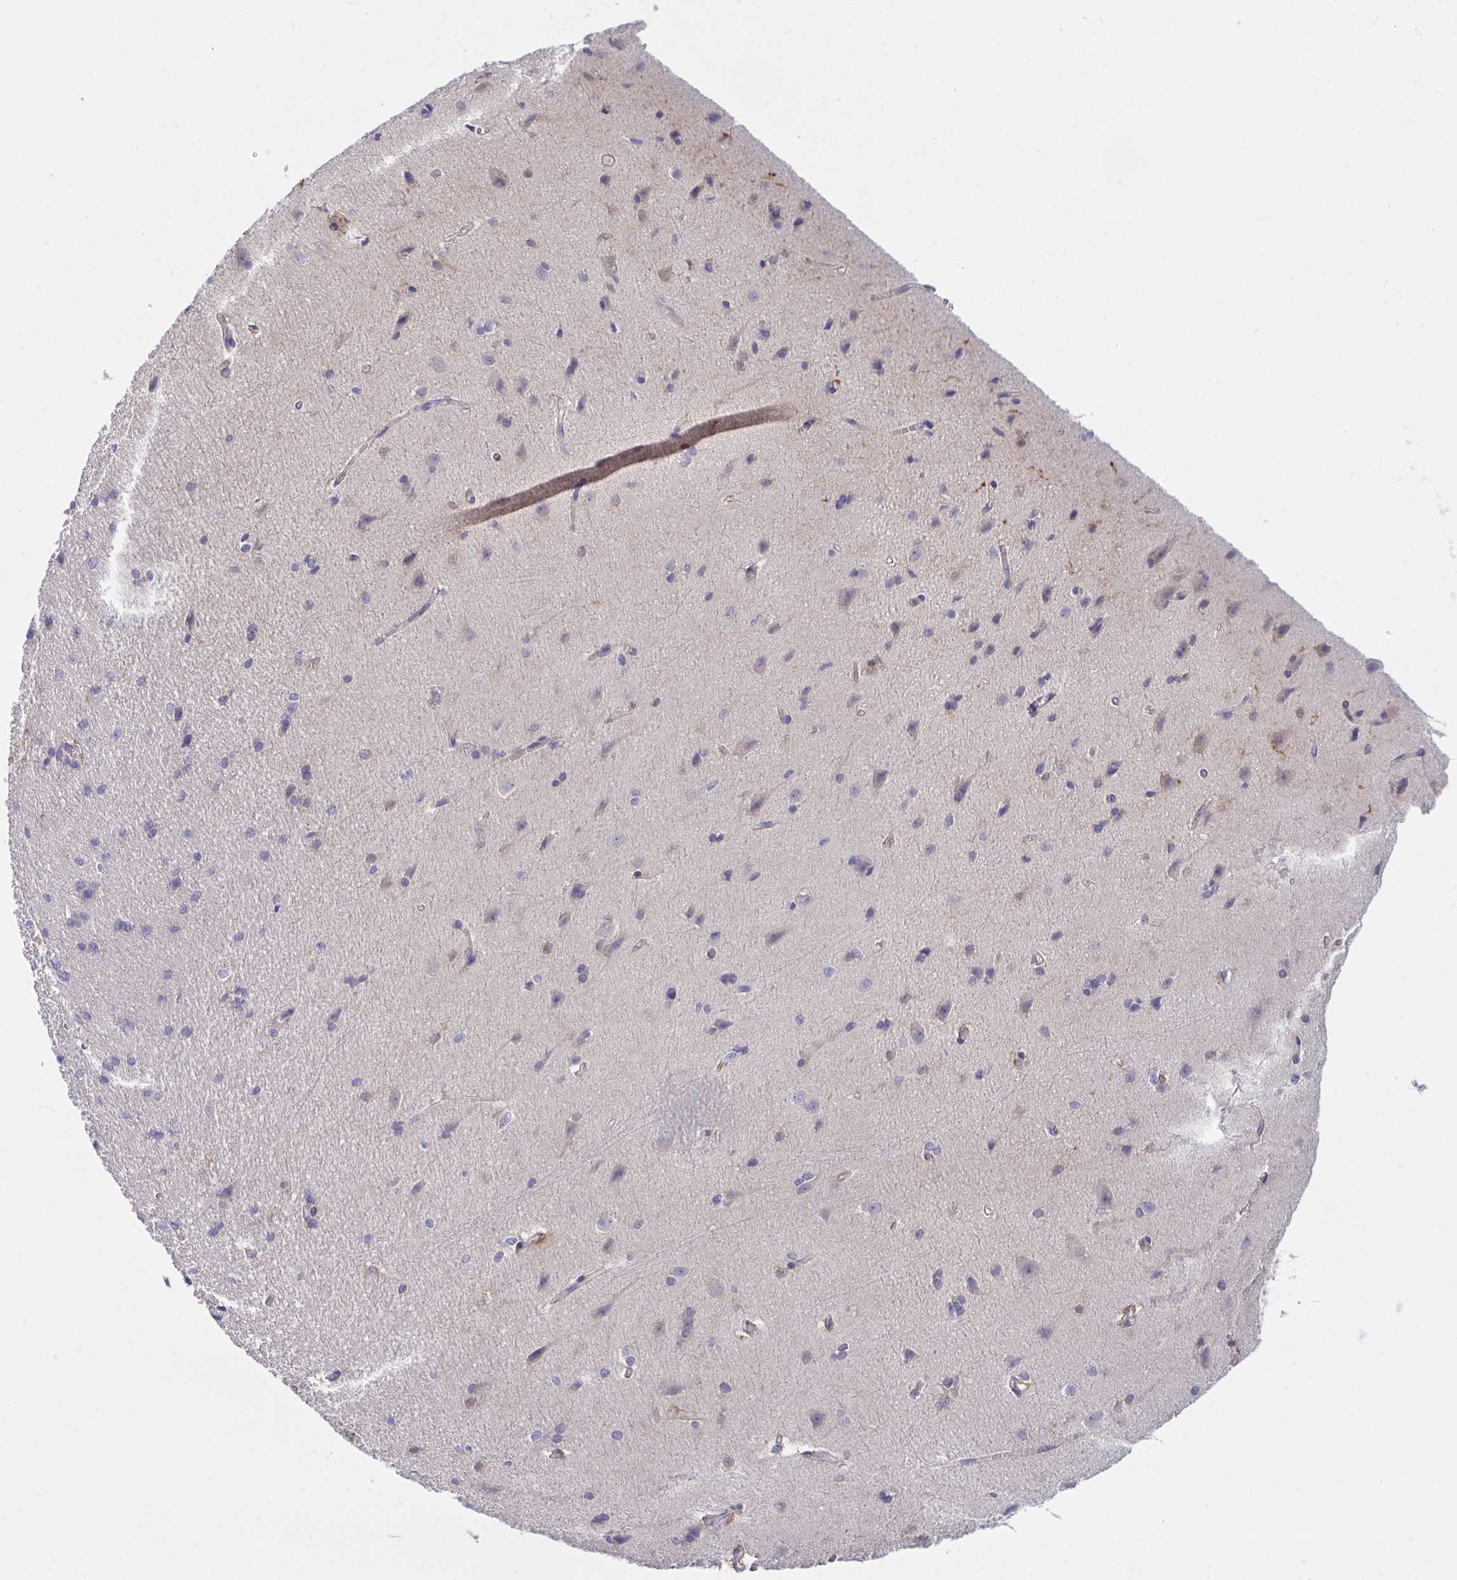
{"staining": {"intensity": "negative", "quantity": "none", "location": "none"}, "tissue": "cerebral cortex", "cell_type": "Endothelial cells", "image_type": "normal", "snomed": [{"axis": "morphology", "description": "Normal tissue, NOS"}, {"axis": "topography", "description": "Cerebral cortex"}], "caption": "This is an IHC image of normal cerebral cortex. There is no staining in endothelial cells.", "gene": "P2RX3", "patient": {"sex": "male", "age": 37}}